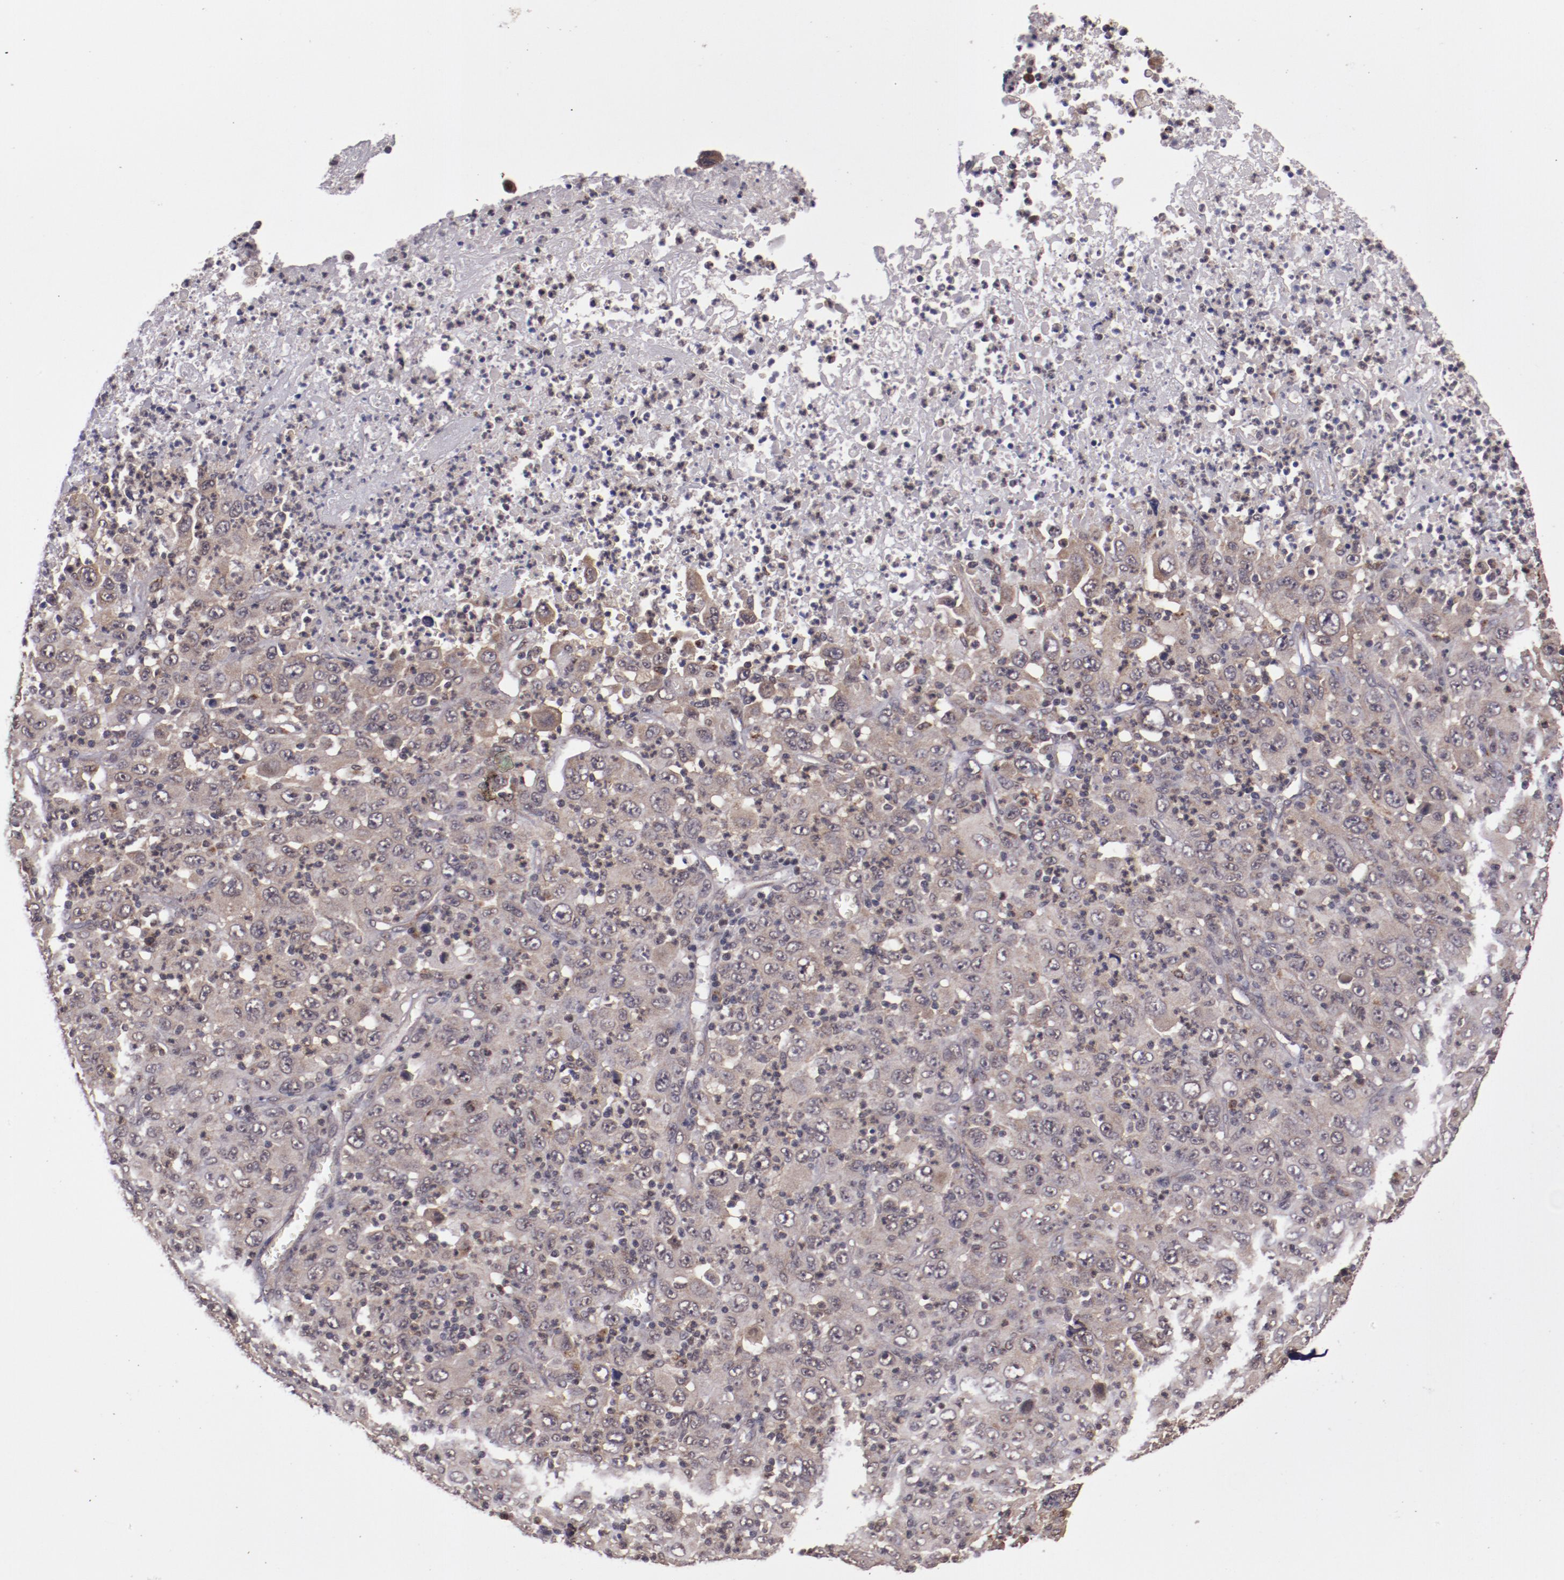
{"staining": {"intensity": "weak", "quantity": ">75%", "location": "cytoplasmic/membranous"}, "tissue": "melanoma", "cell_type": "Tumor cells", "image_type": "cancer", "snomed": [{"axis": "morphology", "description": "Malignant melanoma, Metastatic site"}, {"axis": "topography", "description": "Skin"}], "caption": "Human melanoma stained with a brown dye demonstrates weak cytoplasmic/membranous positive staining in about >75% of tumor cells.", "gene": "FTSJ1", "patient": {"sex": "female", "age": 56}}